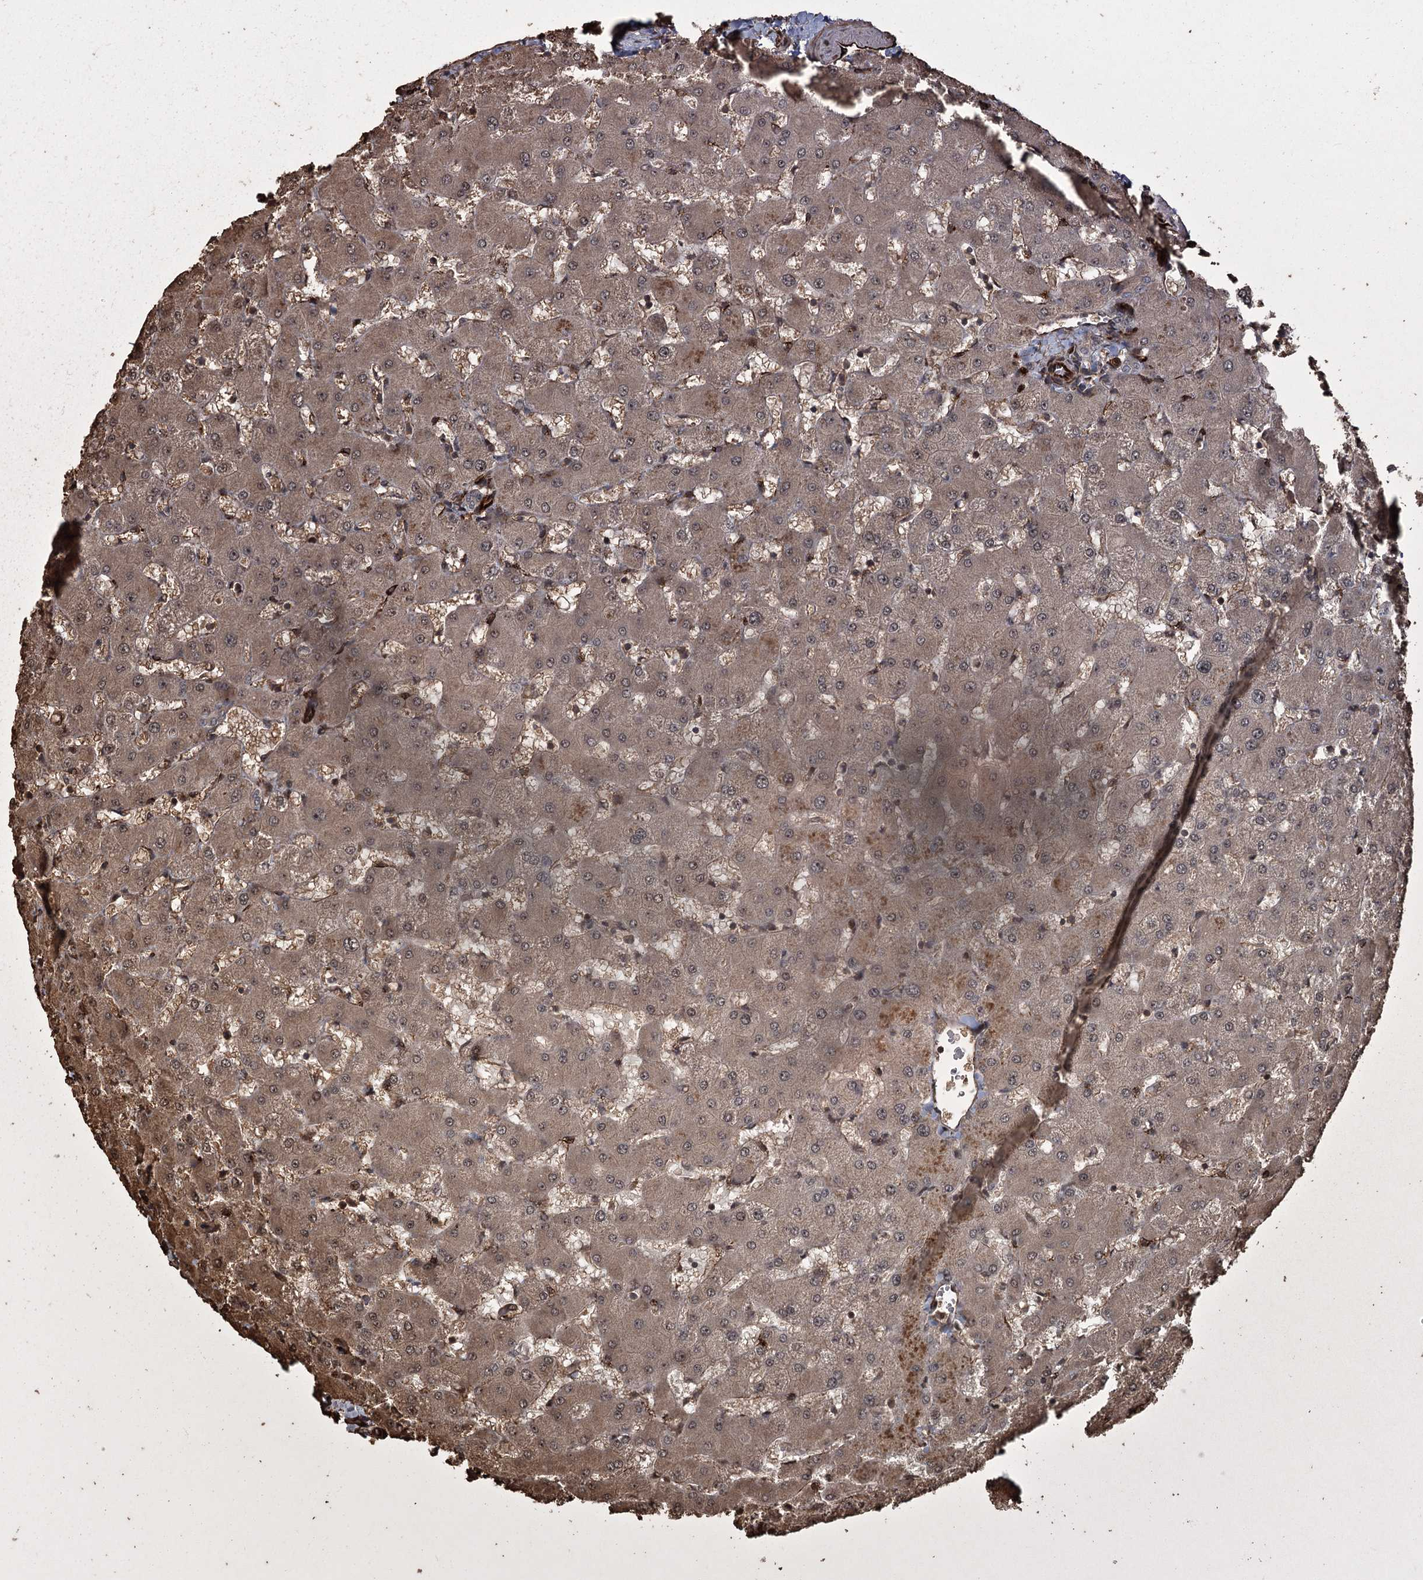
{"staining": {"intensity": "weak", "quantity": ">75%", "location": "cytoplasmic/membranous,nuclear"}, "tissue": "liver", "cell_type": "Cholangiocytes", "image_type": "normal", "snomed": [{"axis": "morphology", "description": "Normal tissue, NOS"}, {"axis": "topography", "description": "Liver"}], "caption": "Immunohistochemical staining of unremarkable human liver exhibits weak cytoplasmic/membranous,nuclear protein positivity in approximately >75% of cholangiocytes. Ihc stains the protein in brown and the nuclei are stained blue.", "gene": "RPAP3", "patient": {"sex": "female", "age": 63}}